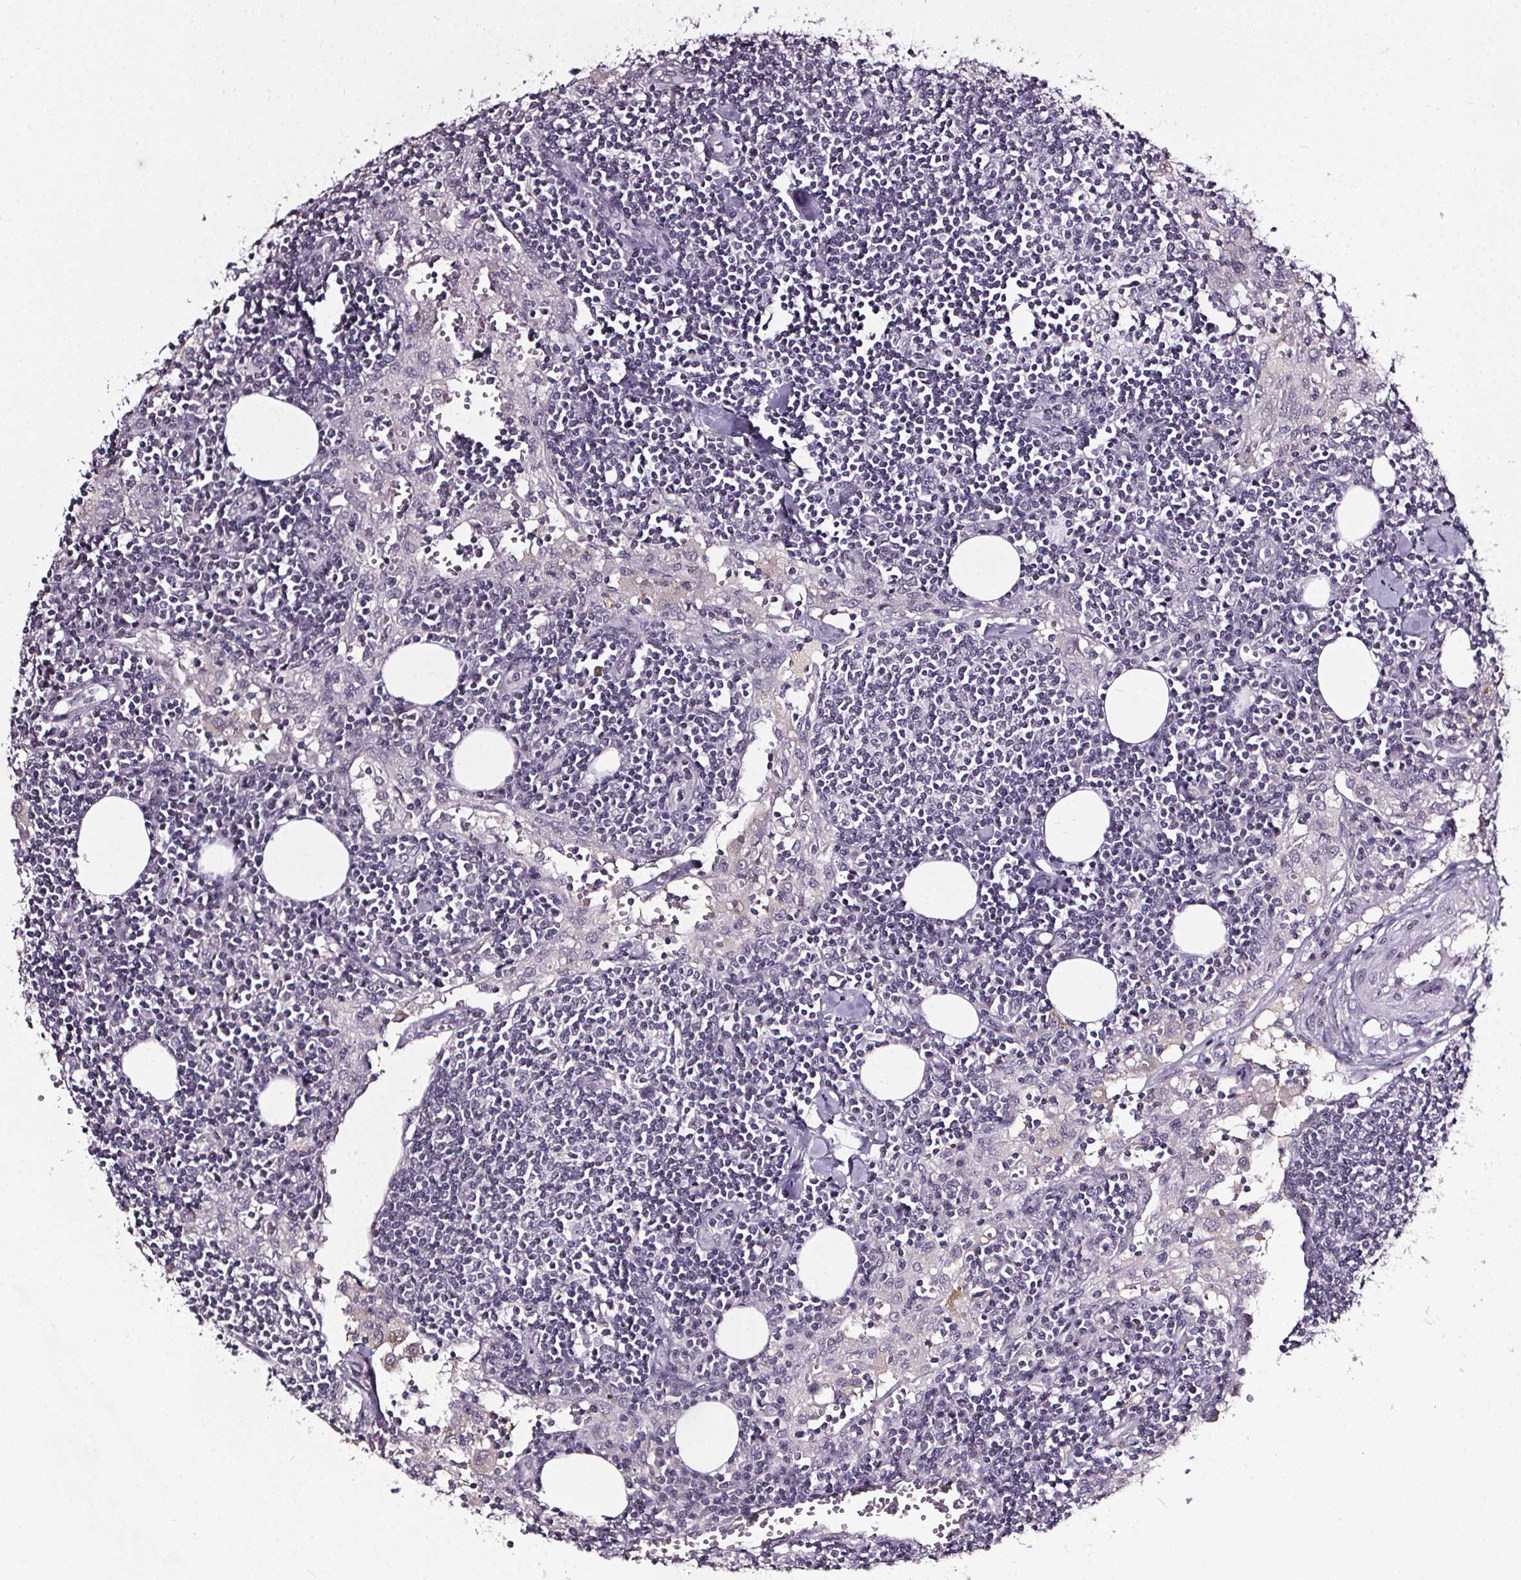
{"staining": {"intensity": "negative", "quantity": "none", "location": "none"}, "tissue": "lymph node", "cell_type": "Non-germinal center cells", "image_type": "normal", "snomed": [{"axis": "morphology", "description": "Normal tissue, NOS"}, {"axis": "topography", "description": "Lymph node"}], "caption": "Immunohistochemistry of unremarkable human lymph node displays no expression in non-germinal center cells.", "gene": "NKX6", "patient": {"sex": "male", "age": 55}}